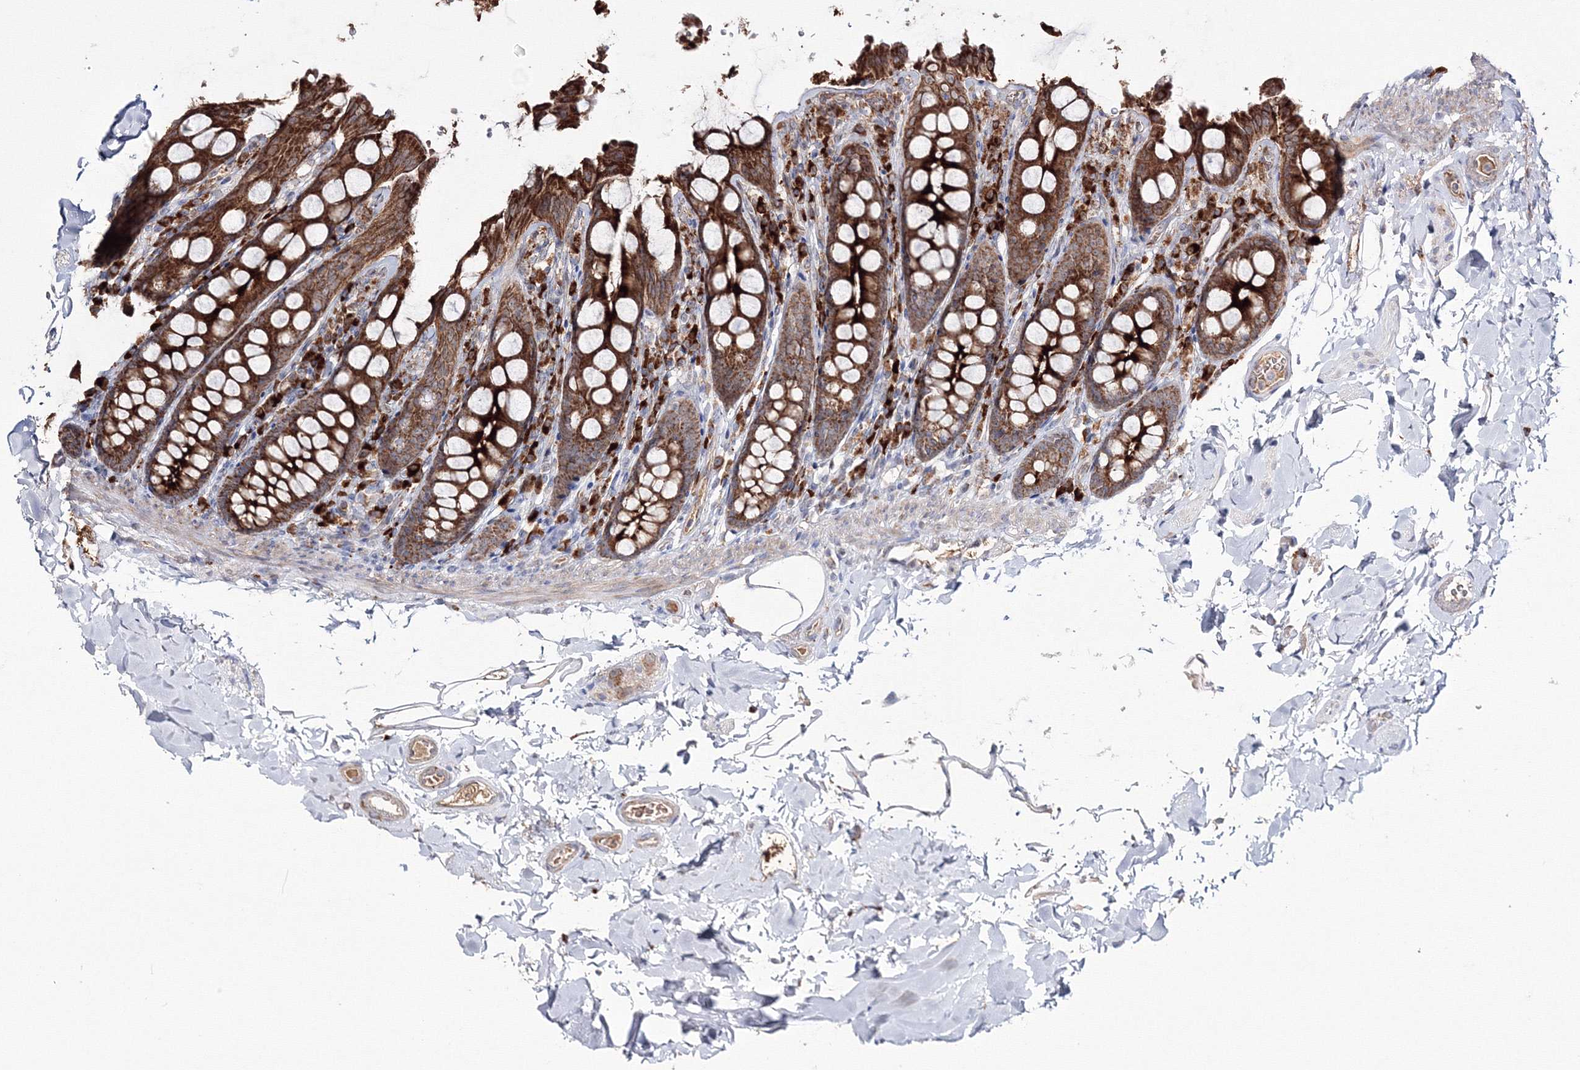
{"staining": {"intensity": "weak", "quantity": ">75%", "location": "cytoplasmic/membranous"}, "tissue": "colon", "cell_type": "Endothelial cells", "image_type": "normal", "snomed": [{"axis": "morphology", "description": "Normal tissue, NOS"}, {"axis": "topography", "description": "Colon"}, {"axis": "topography", "description": "Peripheral nerve tissue"}], "caption": "This histopathology image displays immunohistochemistry staining of benign human colon, with low weak cytoplasmic/membranous positivity in about >75% of endothelial cells.", "gene": "PEX13", "patient": {"sex": "female", "age": 61}}